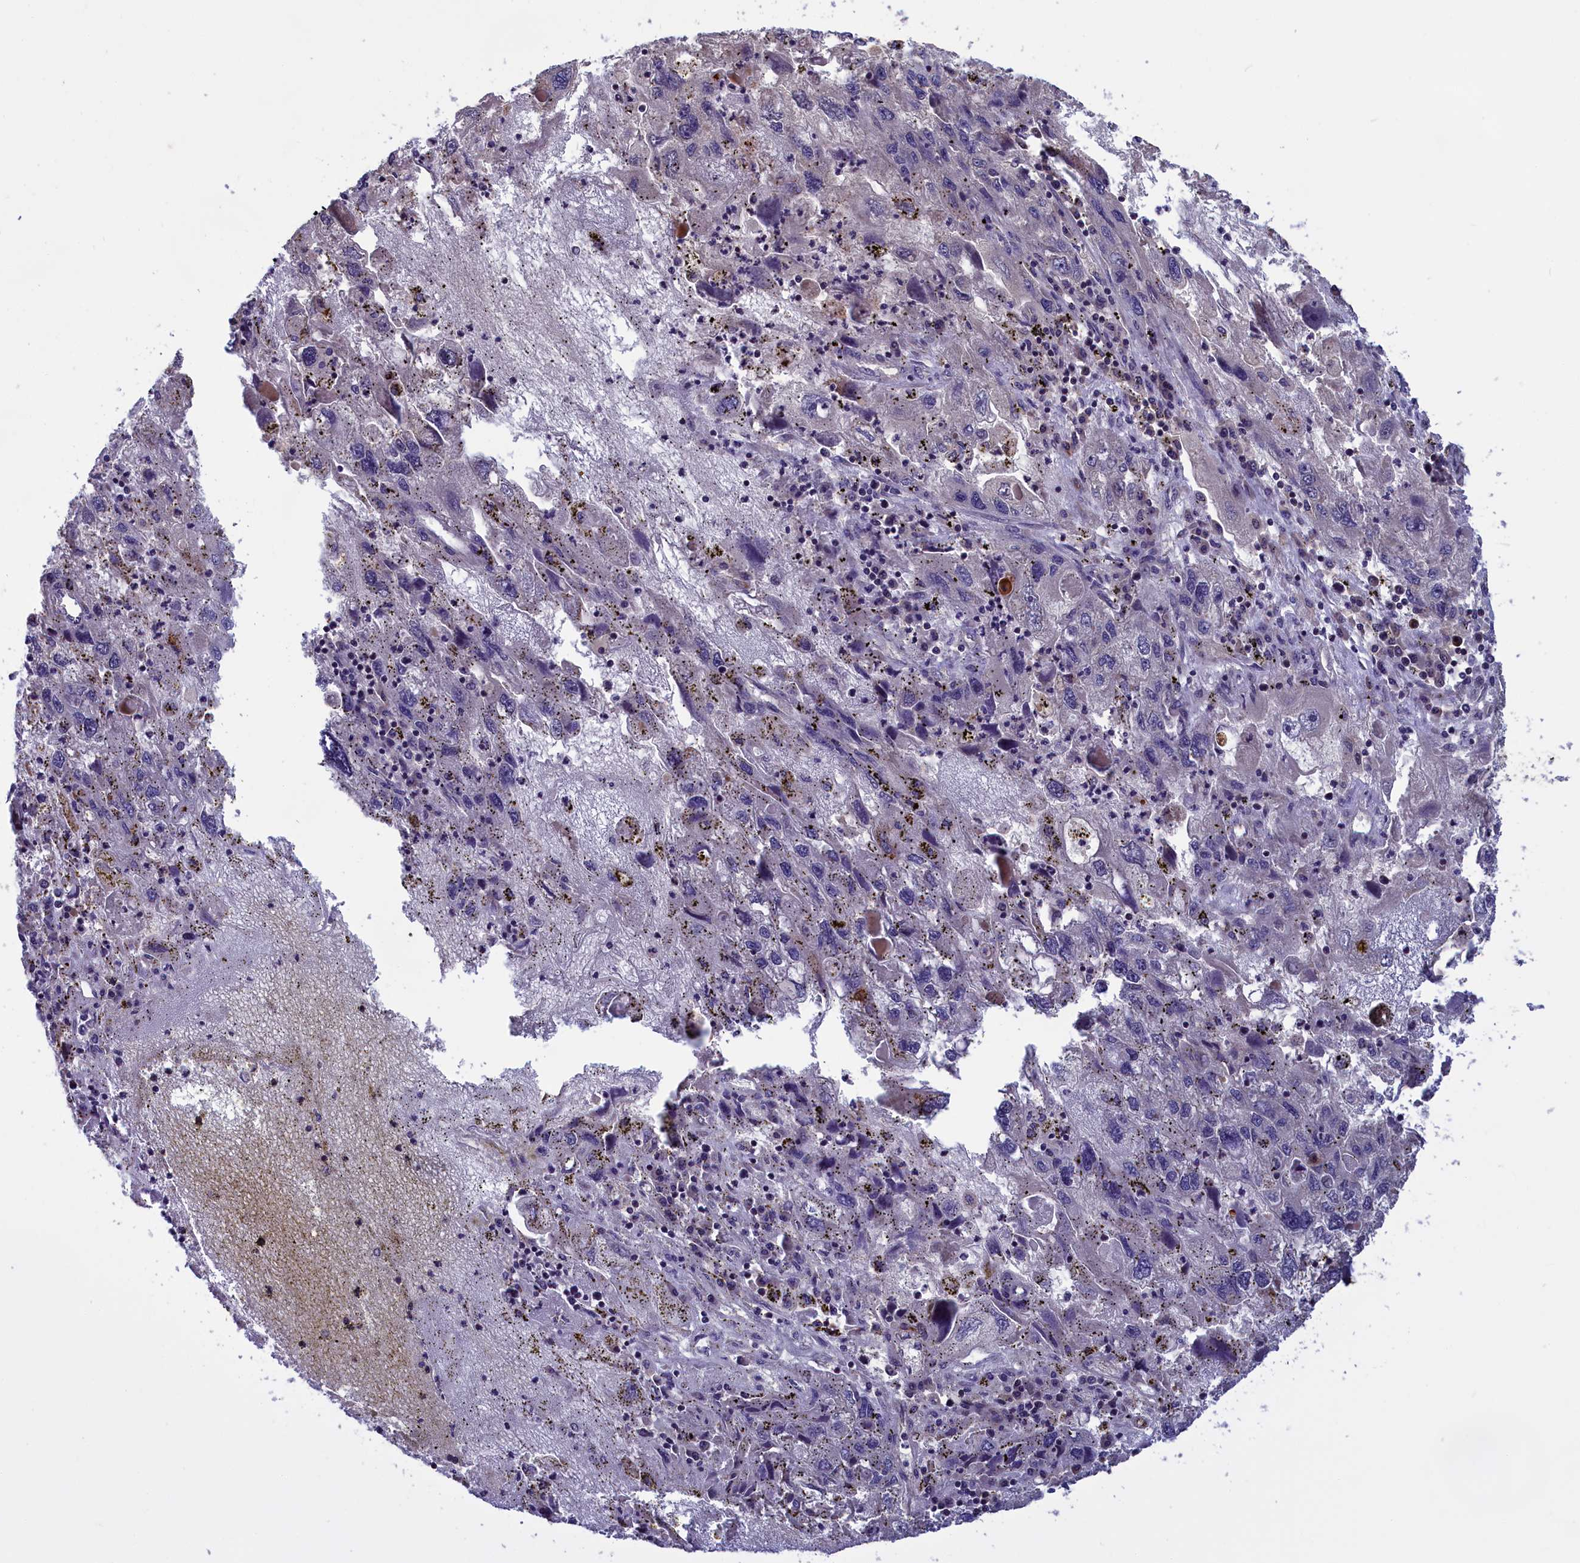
{"staining": {"intensity": "negative", "quantity": "none", "location": "none"}, "tissue": "endometrial cancer", "cell_type": "Tumor cells", "image_type": "cancer", "snomed": [{"axis": "morphology", "description": "Adenocarcinoma, NOS"}, {"axis": "topography", "description": "Endometrium"}], "caption": "Tumor cells show no significant protein staining in endometrial cancer (adenocarcinoma).", "gene": "DENND1B", "patient": {"sex": "female", "age": 49}}